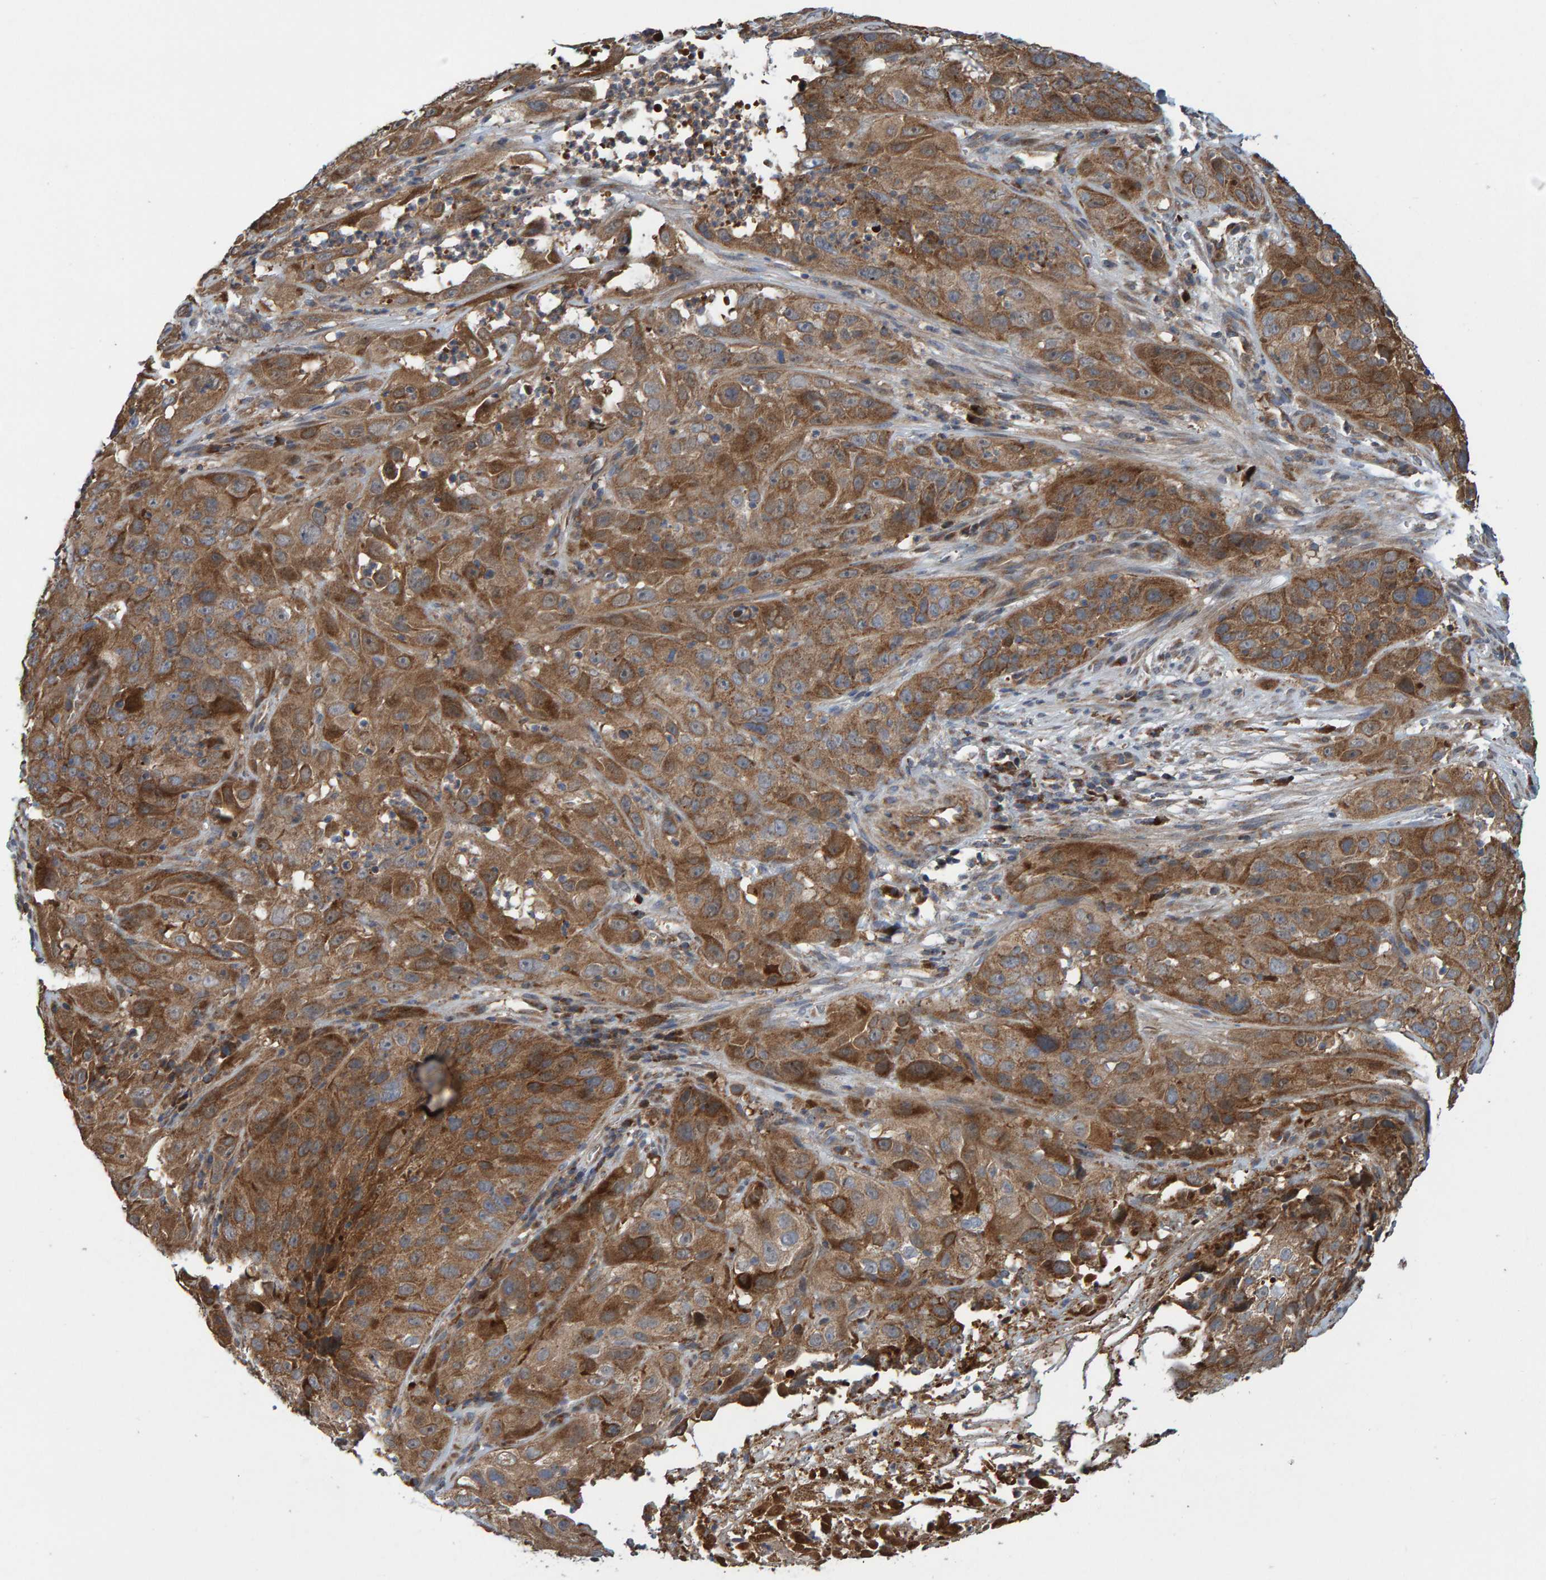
{"staining": {"intensity": "moderate", "quantity": ">75%", "location": "cytoplasmic/membranous"}, "tissue": "cervical cancer", "cell_type": "Tumor cells", "image_type": "cancer", "snomed": [{"axis": "morphology", "description": "Squamous cell carcinoma, NOS"}, {"axis": "topography", "description": "Cervix"}], "caption": "This histopathology image exhibits cervical squamous cell carcinoma stained with immunohistochemistry to label a protein in brown. The cytoplasmic/membranous of tumor cells show moderate positivity for the protein. Nuclei are counter-stained blue.", "gene": "KIAA0753", "patient": {"sex": "female", "age": 32}}